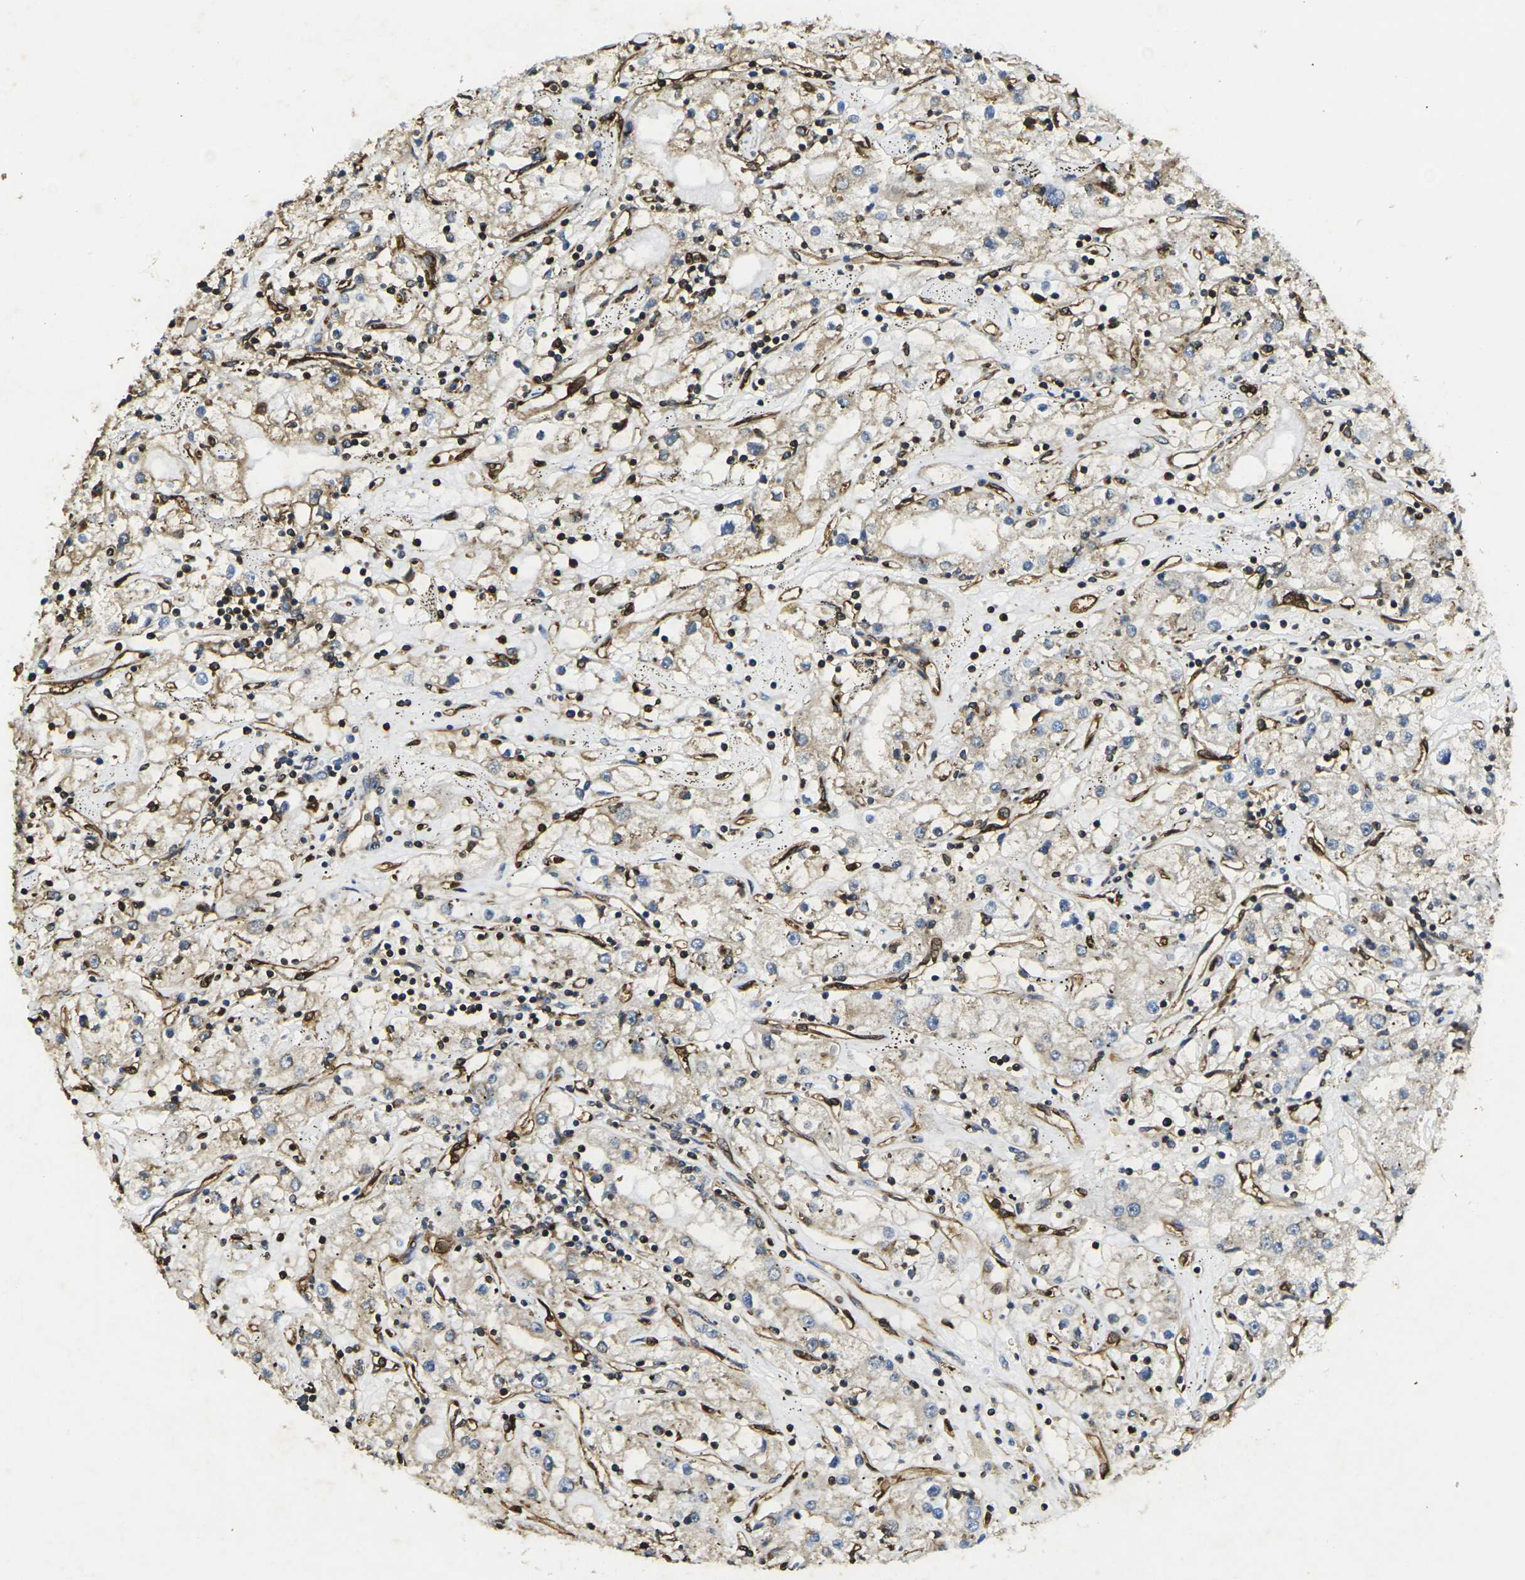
{"staining": {"intensity": "weak", "quantity": ">75%", "location": "cytoplasmic/membranous"}, "tissue": "renal cancer", "cell_type": "Tumor cells", "image_type": "cancer", "snomed": [{"axis": "morphology", "description": "Adenocarcinoma, NOS"}, {"axis": "topography", "description": "Kidney"}], "caption": "The immunohistochemical stain labels weak cytoplasmic/membranous expression in tumor cells of renal adenocarcinoma tissue.", "gene": "FAM110D", "patient": {"sex": "male", "age": 56}}